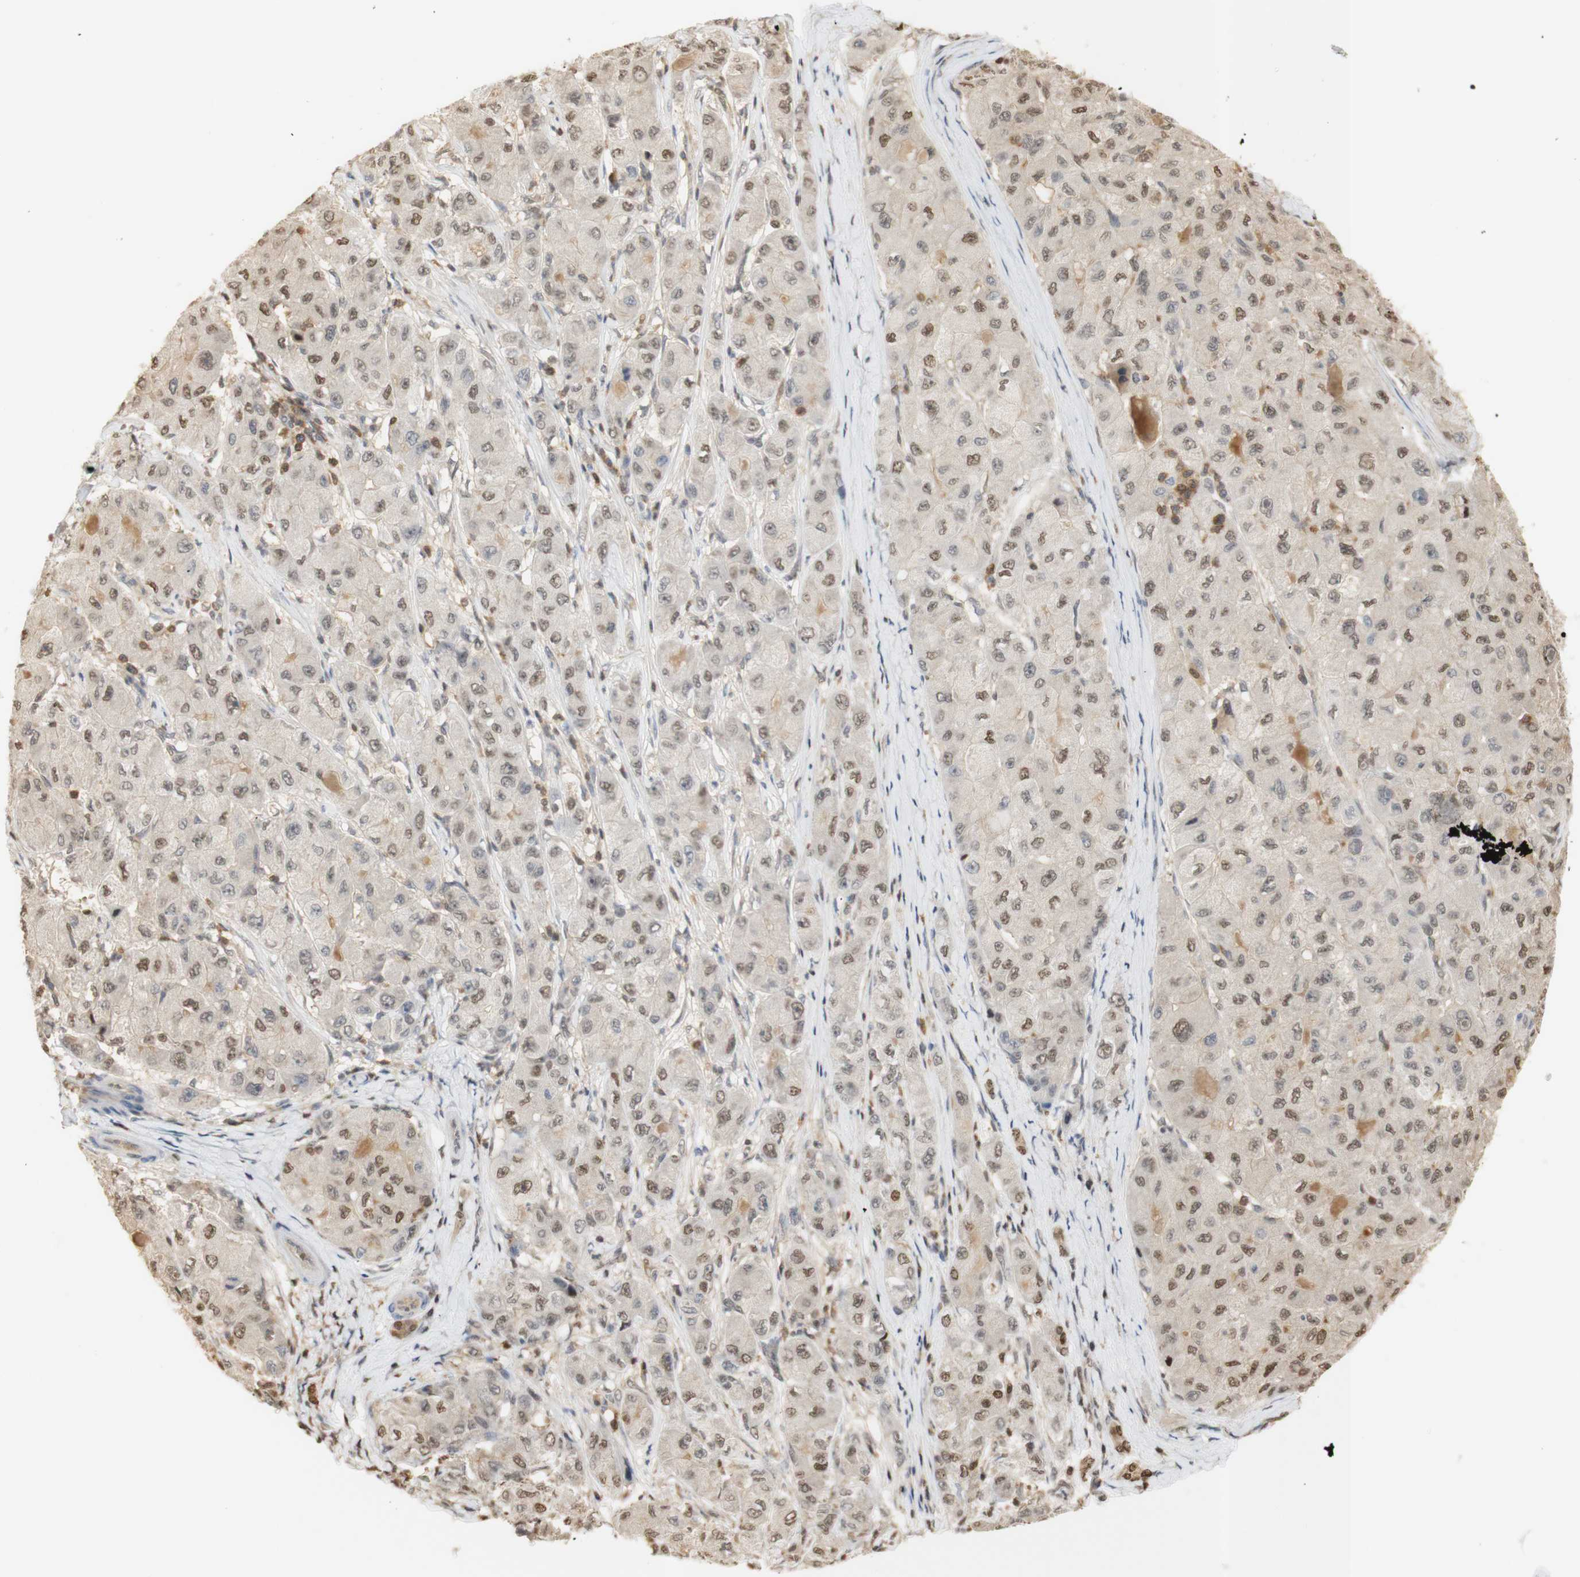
{"staining": {"intensity": "weak", "quantity": ">75%", "location": "cytoplasmic/membranous,nuclear"}, "tissue": "liver cancer", "cell_type": "Tumor cells", "image_type": "cancer", "snomed": [{"axis": "morphology", "description": "Carcinoma, Hepatocellular, NOS"}, {"axis": "topography", "description": "Liver"}], "caption": "A histopathology image of human liver hepatocellular carcinoma stained for a protein displays weak cytoplasmic/membranous and nuclear brown staining in tumor cells.", "gene": "NAP1L4", "patient": {"sex": "male", "age": 80}}